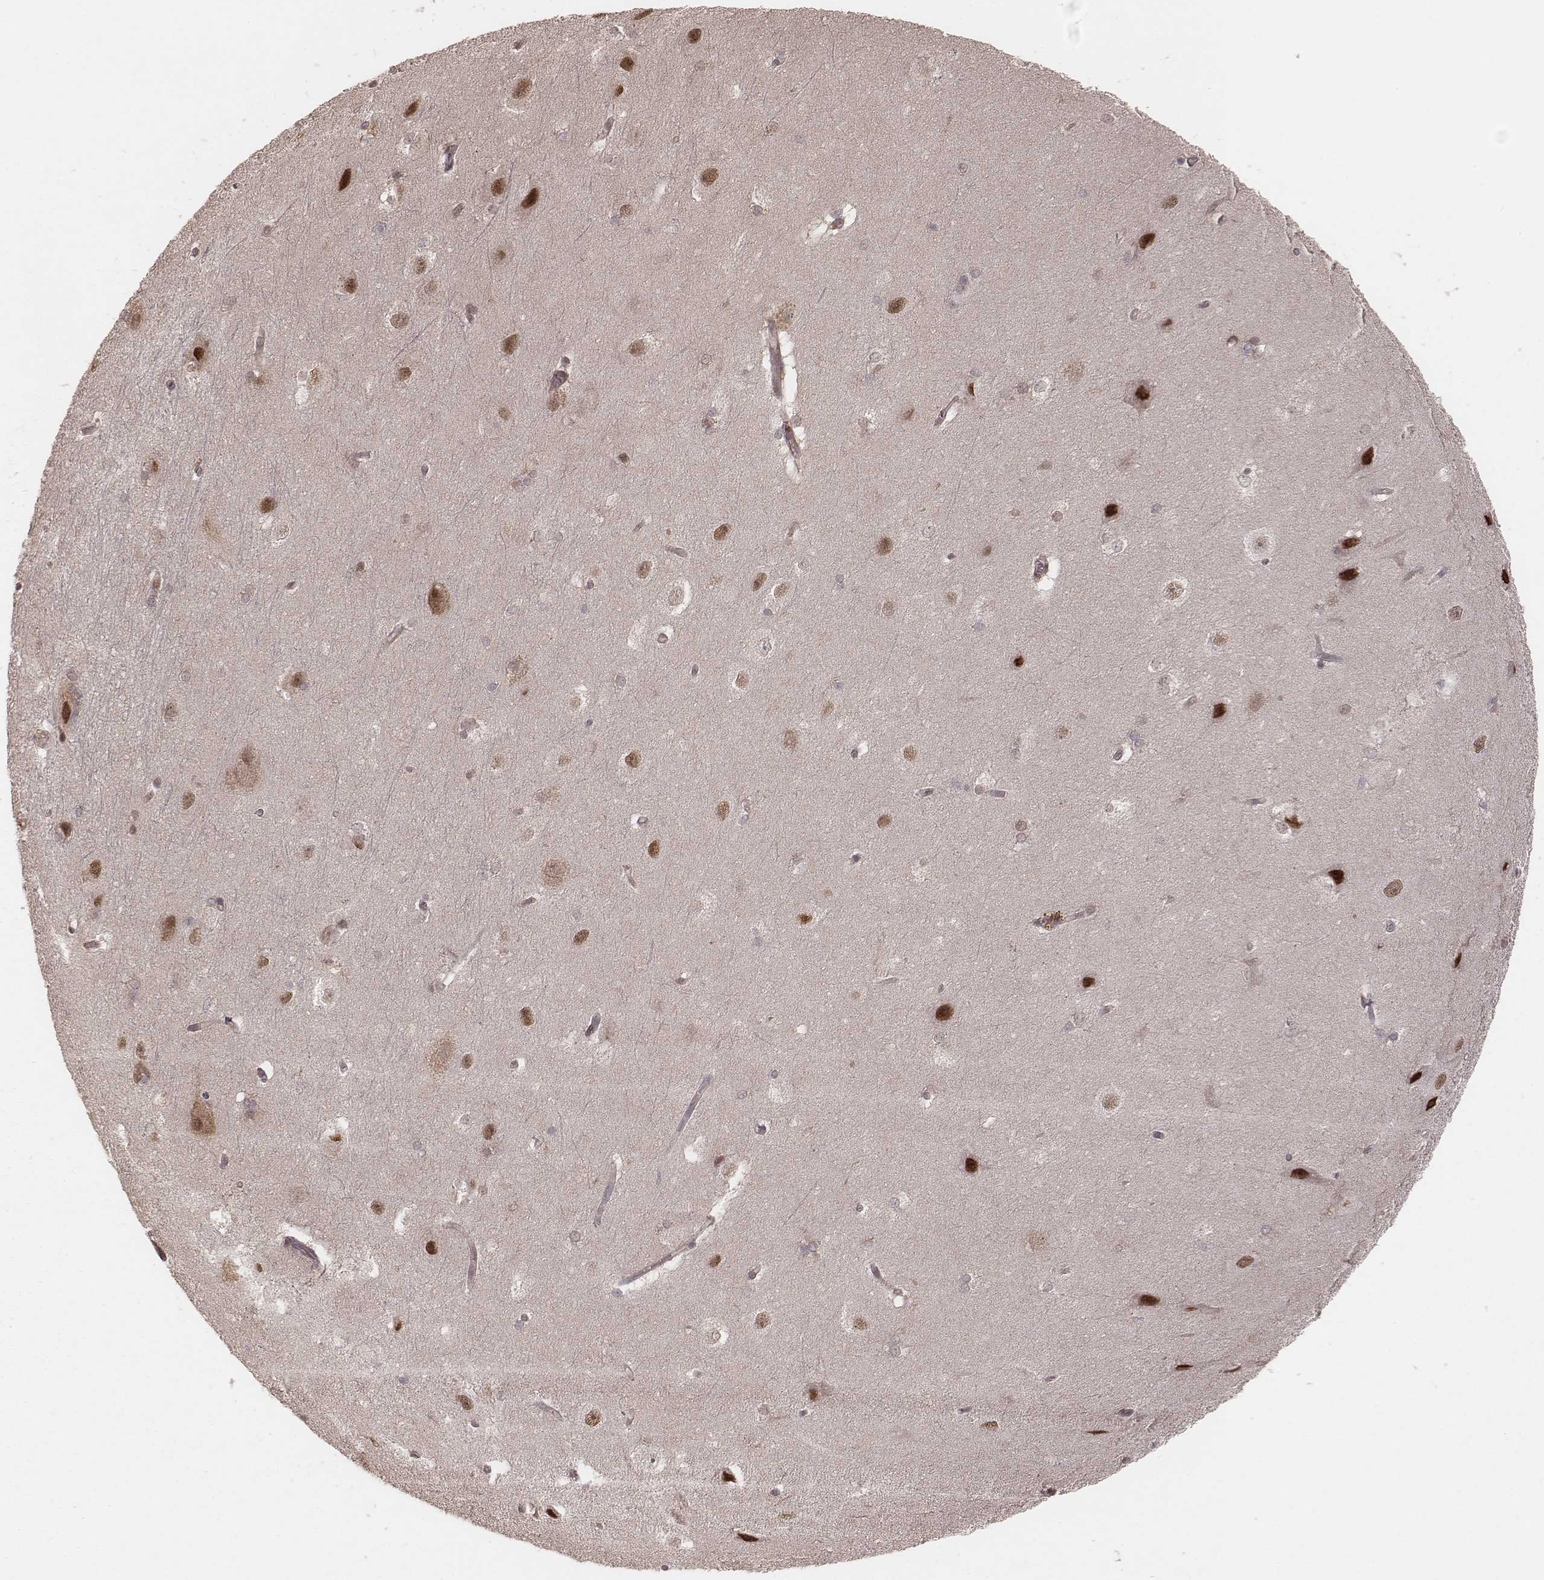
{"staining": {"intensity": "strong", "quantity": "<25%", "location": "nuclear"}, "tissue": "hippocampus", "cell_type": "Glial cells", "image_type": "normal", "snomed": [{"axis": "morphology", "description": "Normal tissue, NOS"}, {"axis": "topography", "description": "Cerebral cortex"}, {"axis": "topography", "description": "Hippocampus"}], "caption": "This histopathology image exhibits immunohistochemistry staining of benign human hippocampus, with medium strong nuclear staining in approximately <25% of glial cells.", "gene": "MYO19", "patient": {"sex": "female", "age": 19}}